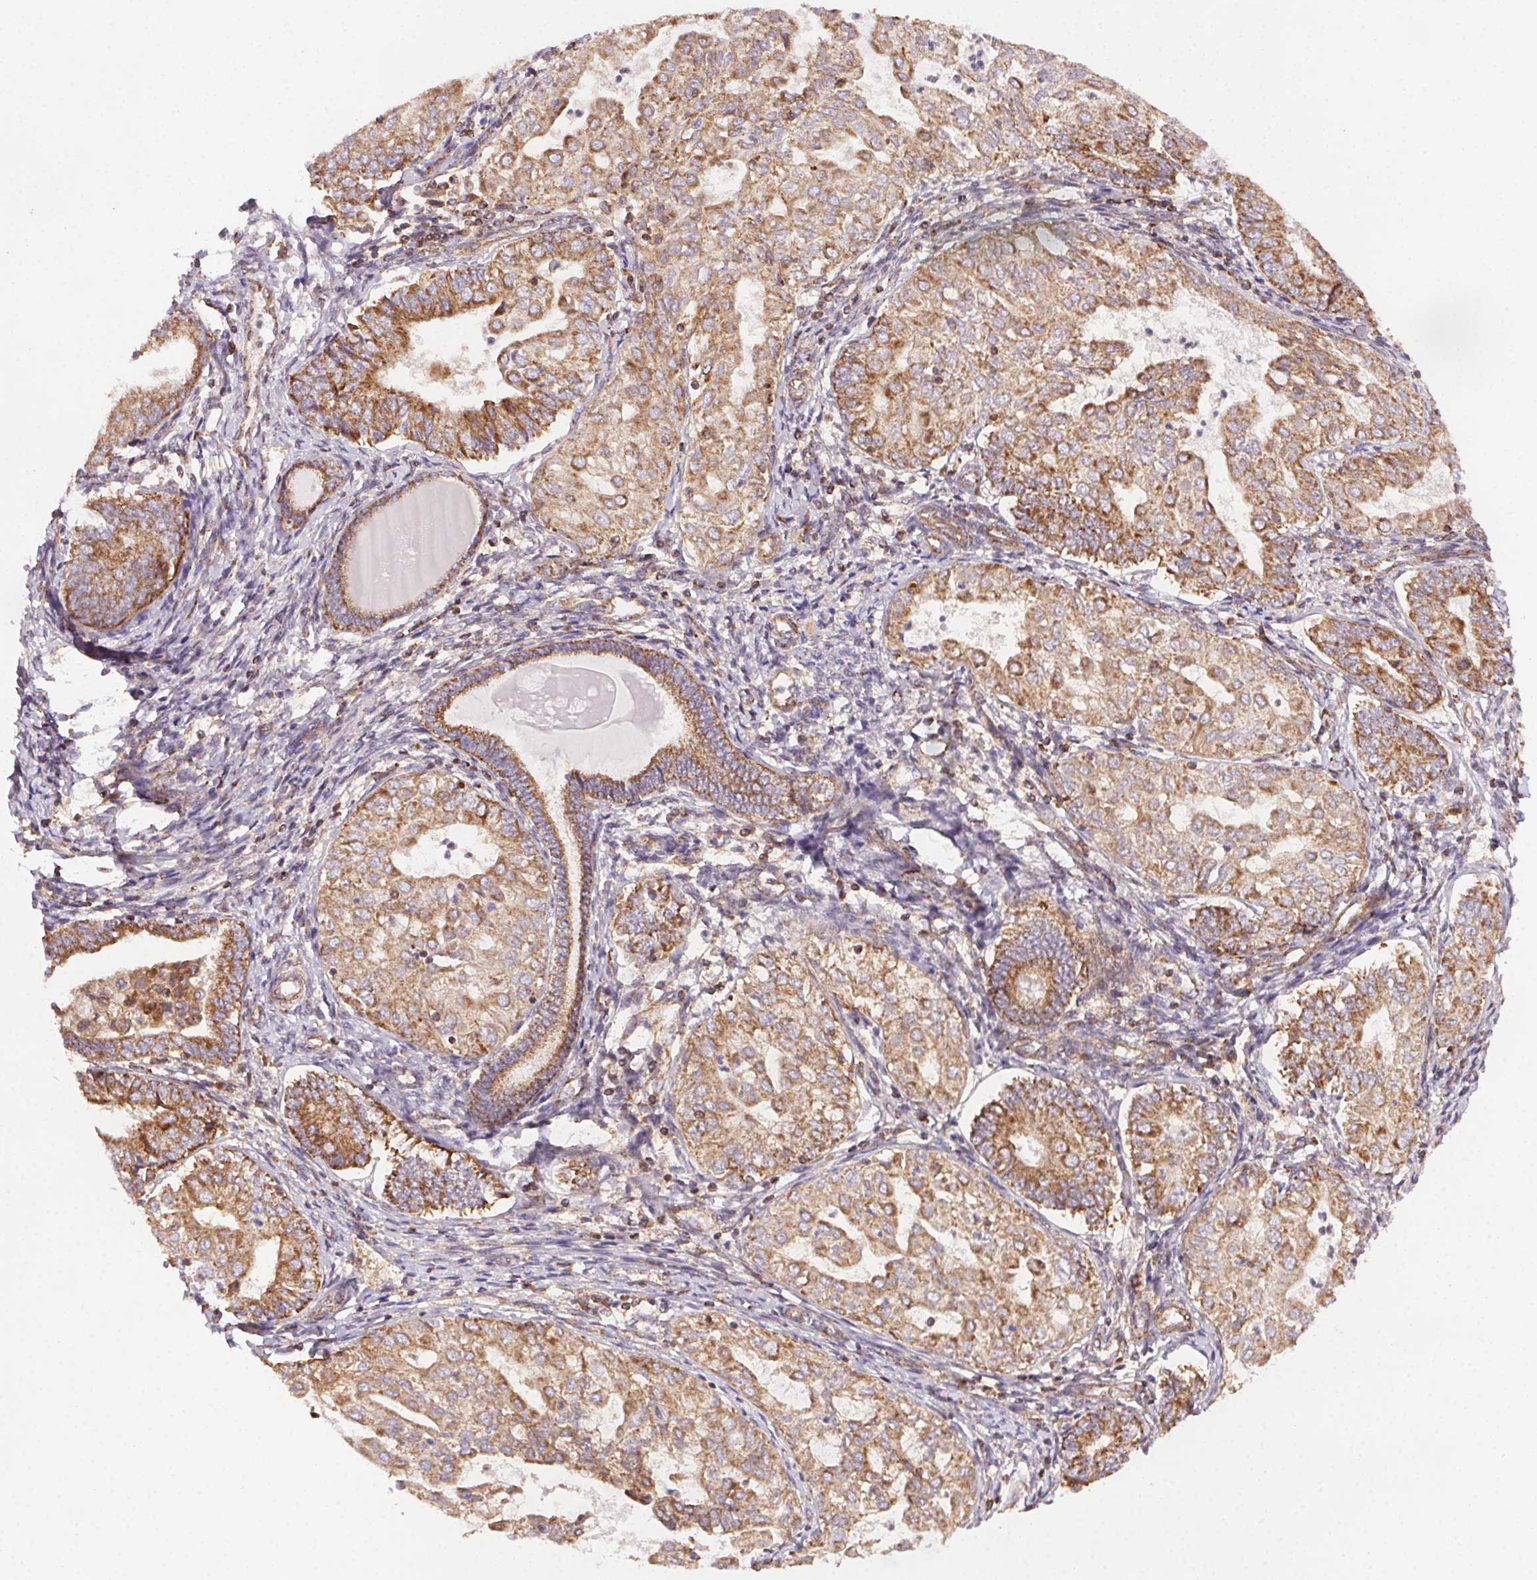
{"staining": {"intensity": "moderate", "quantity": ">75%", "location": "cytoplasmic/membranous"}, "tissue": "endometrial cancer", "cell_type": "Tumor cells", "image_type": "cancer", "snomed": [{"axis": "morphology", "description": "Adenocarcinoma, NOS"}, {"axis": "topography", "description": "Endometrium"}], "caption": "Immunohistochemistry micrograph of neoplastic tissue: adenocarcinoma (endometrial) stained using immunohistochemistry exhibits medium levels of moderate protein expression localized specifically in the cytoplasmic/membranous of tumor cells, appearing as a cytoplasmic/membranous brown color.", "gene": "CLPB", "patient": {"sex": "female", "age": 68}}